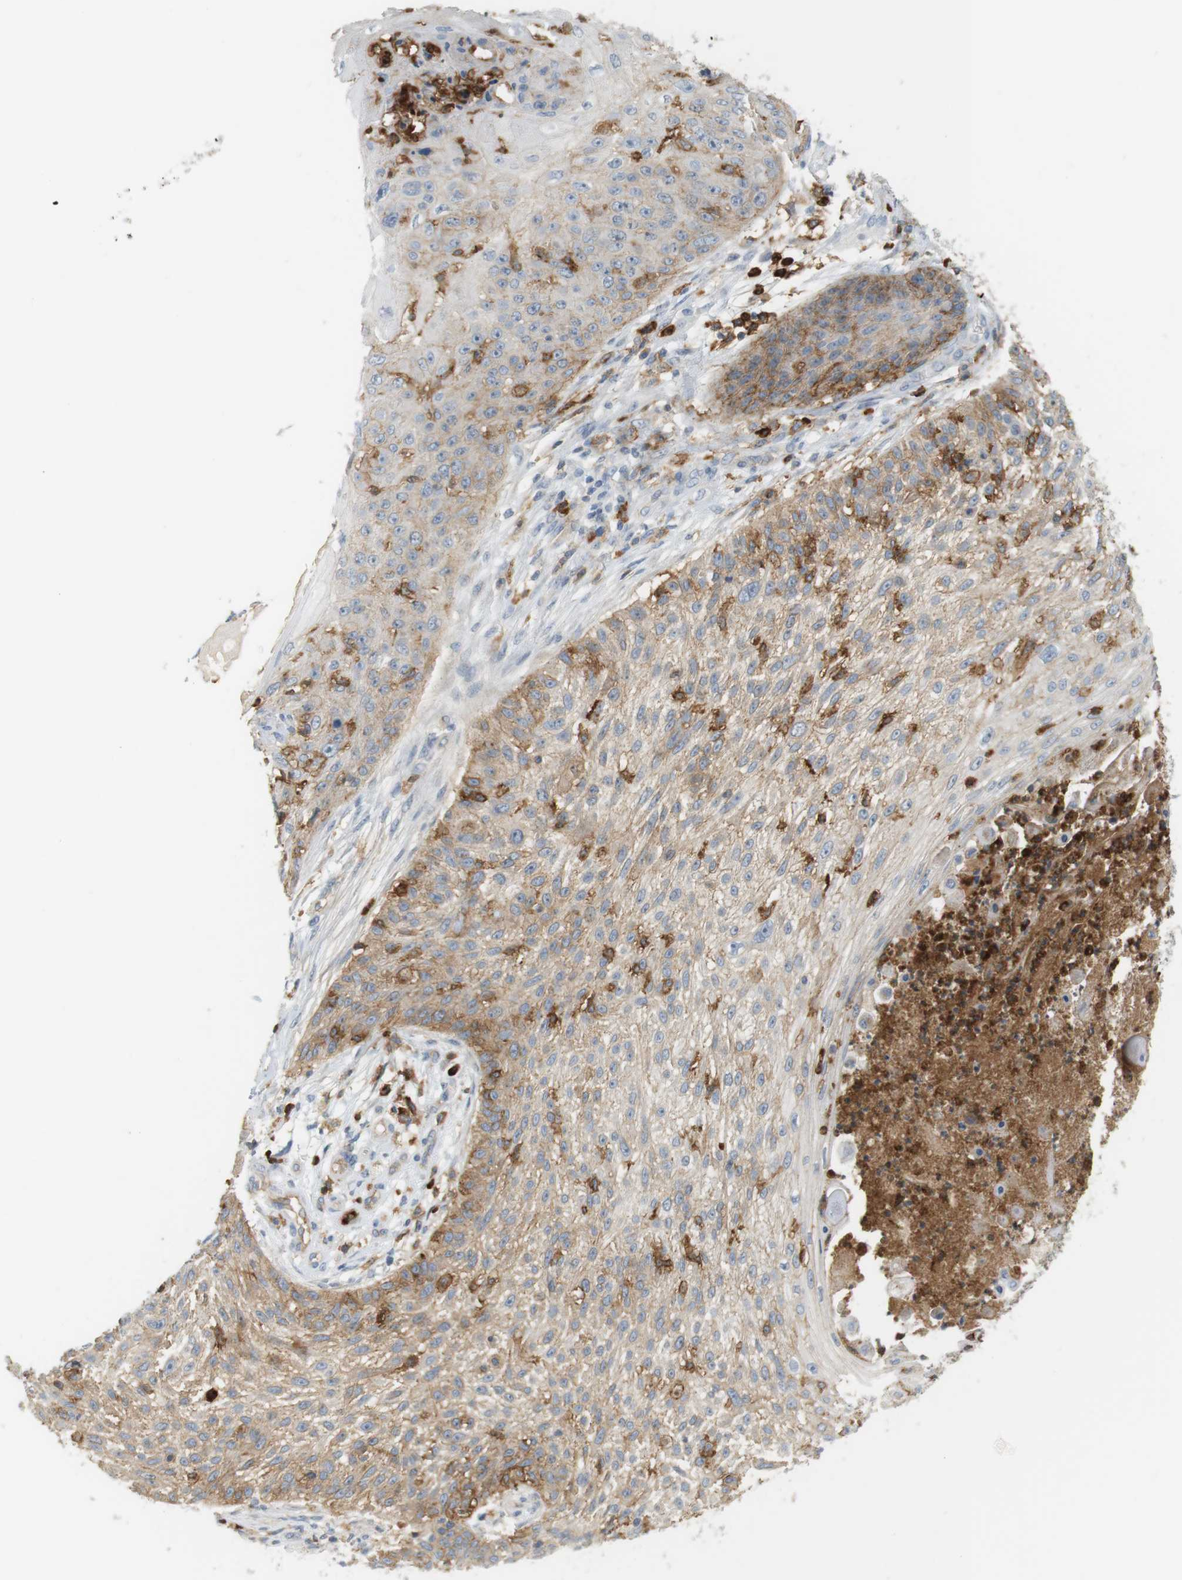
{"staining": {"intensity": "moderate", "quantity": "25%-75%", "location": "cytoplasmic/membranous"}, "tissue": "skin cancer", "cell_type": "Tumor cells", "image_type": "cancer", "snomed": [{"axis": "morphology", "description": "Squamous cell carcinoma, NOS"}, {"axis": "topography", "description": "Skin"}], "caption": "Immunohistochemistry (DAB) staining of squamous cell carcinoma (skin) shows moderate cytoplasmic/membranous protein positivity in about 25%-75% of tumor cells. Using DAB (brown) and hematoxylin (blue) stains, captured at high magnification using brightfield microscopy.", "gene": "SIRPA", "patient": {"sex": "female", "age": 80}}